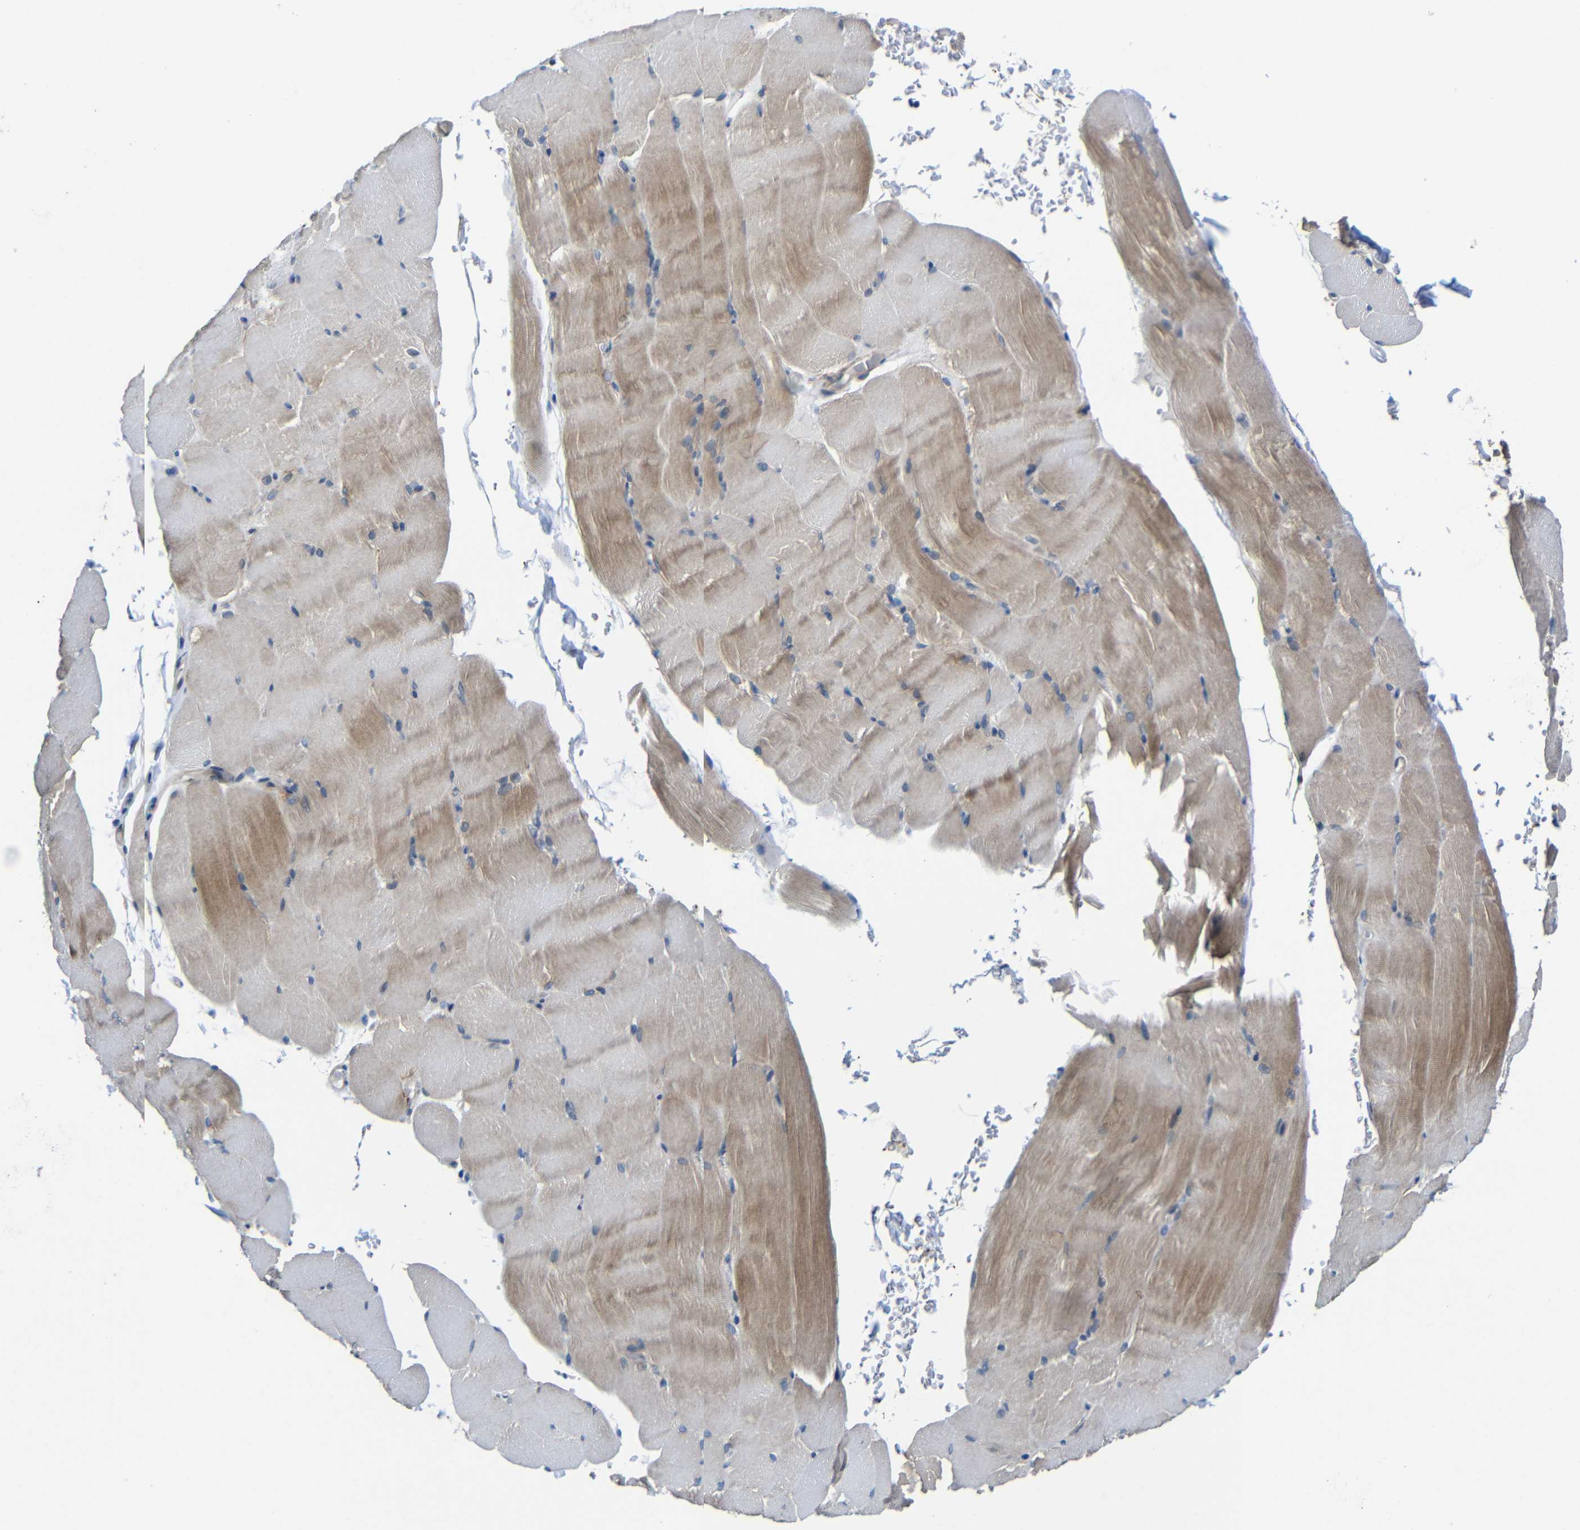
{"staining": {"intensity": "moderate", "quantity": "25%-75%", "location": "cytoplasmic/membranous"}, "tissue": "skeletal muscle", "cell_type": "Myocytes", "image_type": "normal", "snomed": [{"axis": "morphology", "description": "Normal tissue, NOS"}, {"axis": "topography", "description": "Skeletal muscle"}, {"axis": "topography", "description": "Parathyroid gland"}], "caption": "A medium amount of moderate cytoplasmic/membranous positivity is seen in about 25%-75% of myocytes in benign skeletal muscle. (DAB (3,3'-diaminobenzidine) IHC, brown staining for protein, blue staining for nuclei).", "gene": "ZNF90", "patient": {"sex": "female", "age": 37}}